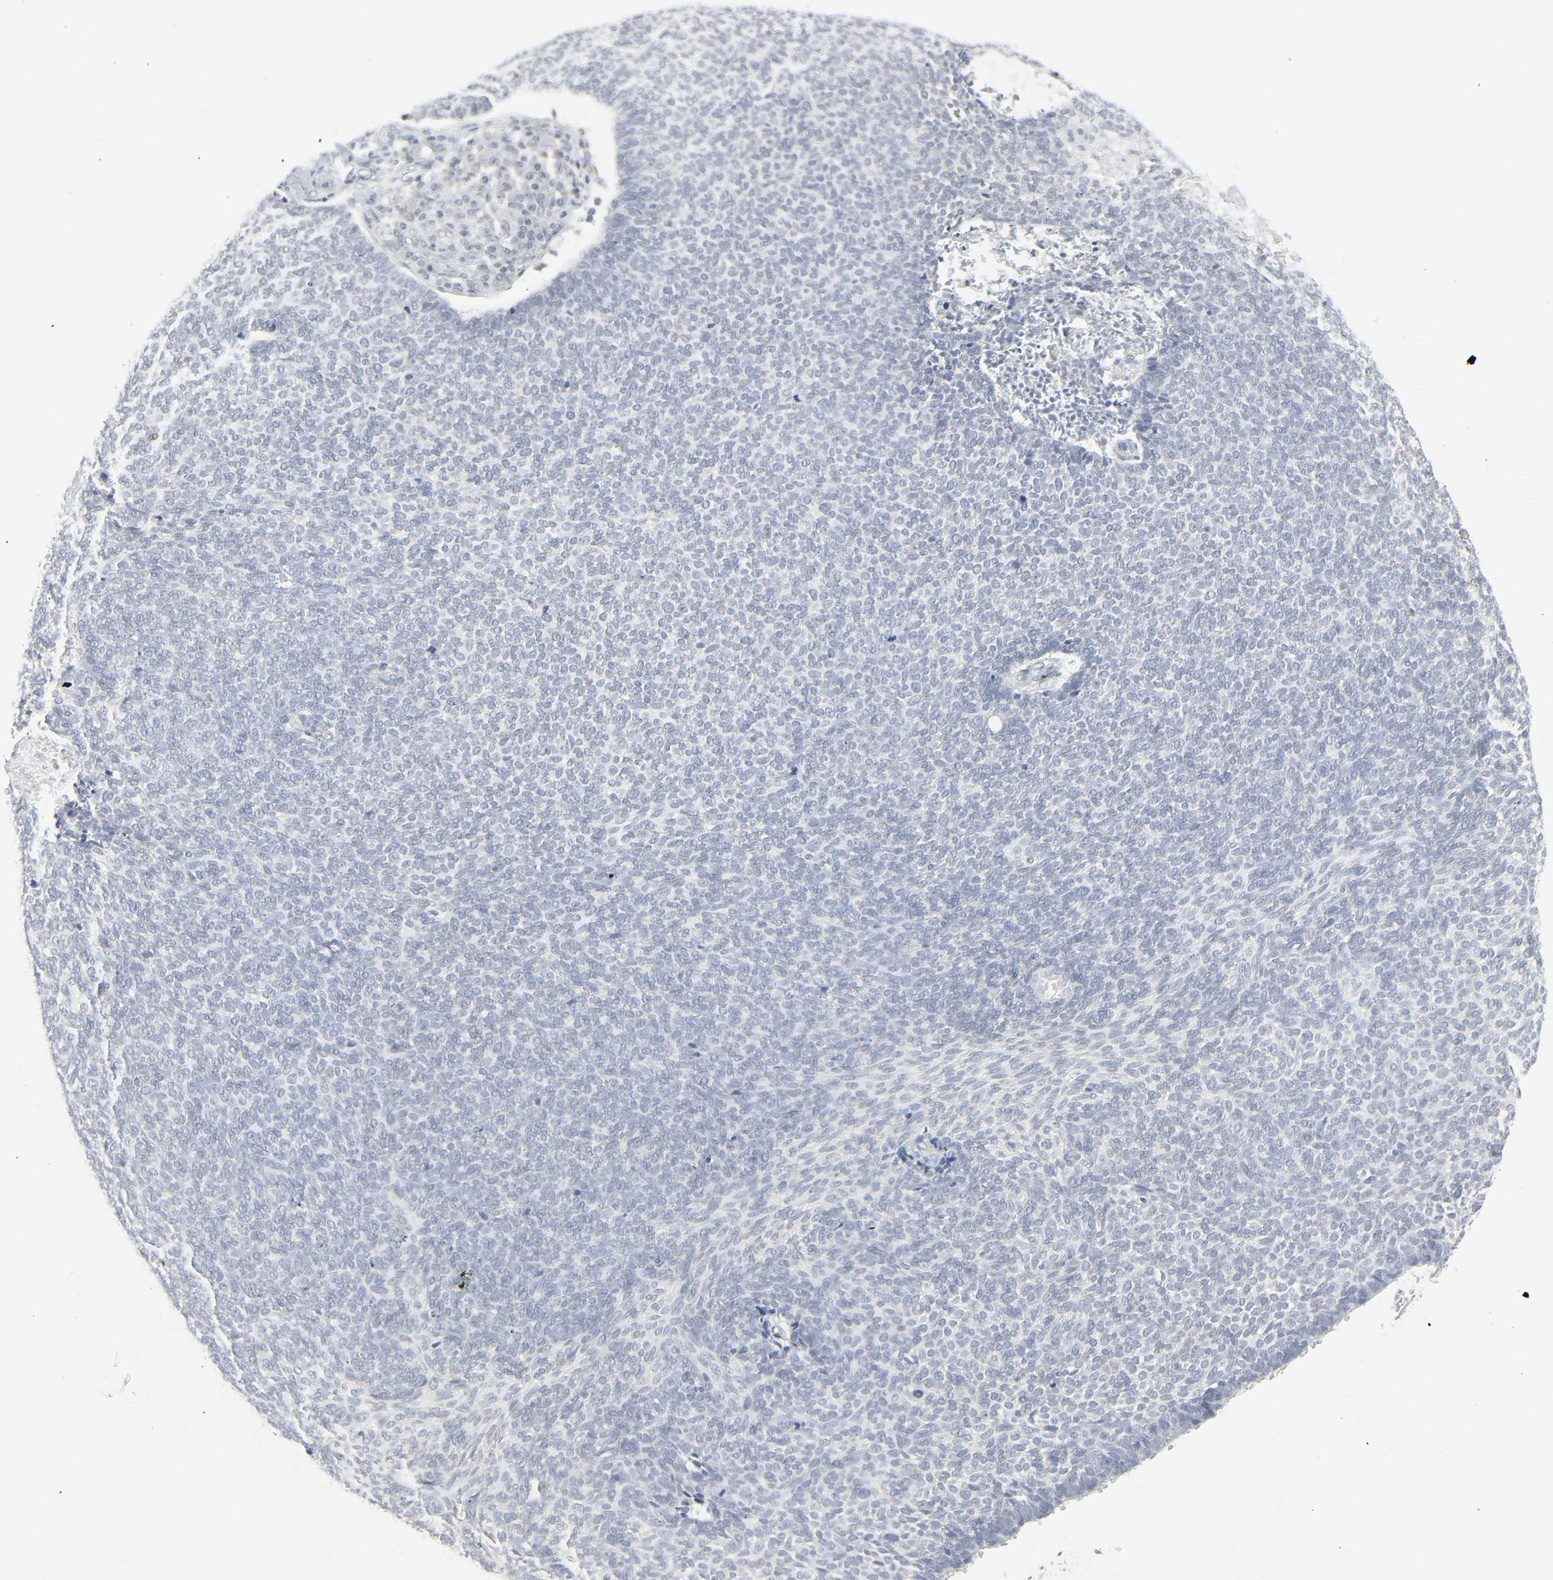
{"staining": {"intensity": "negative", "quantity": "none", "location": "none"}, "tissue": "skin cancer", "cell_type": "Tumor cells", "image_type": "cancer", "snomed": [{"axis": "morphology", "description": "Basal cell carcinoma"}, {"axis": "topography", "description": "Skin"}], "caption": "Skin basal cell carcinoma stained for a protein using immunohistochemistry (IHC) displays no staining tumor cells.", "gene": "ZBTB16", "patient": {"sex": "male", "age": 87}}